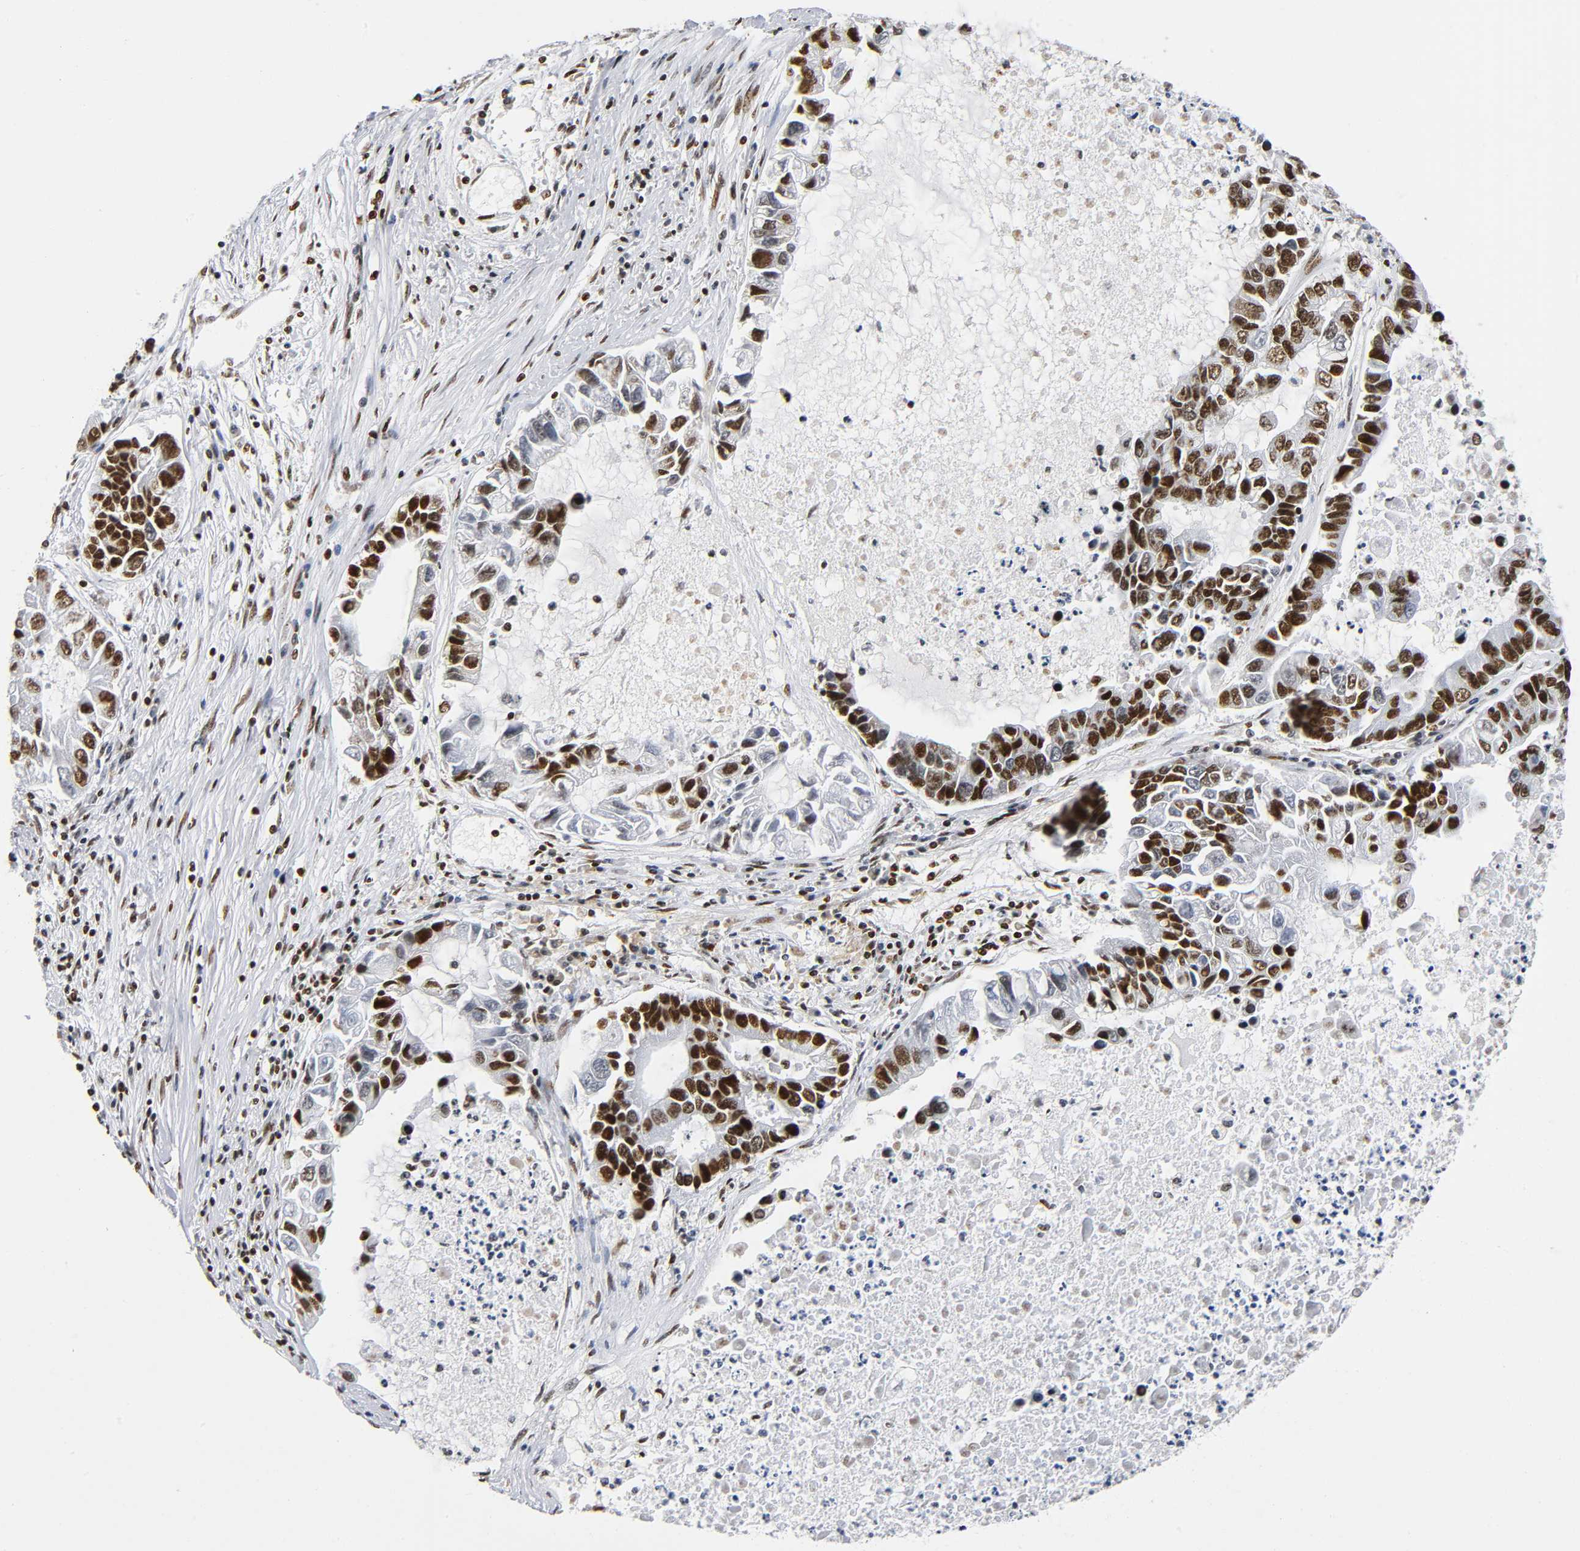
{"staining": {"intensity": "strong", "quantity": ">75%", "location": "nuclear"}, "tissue": "lung cancer", "cell_type": "Tumor cells", "image_type": "cancer", "snomed": [{"axis": "morphology", "description": "Adenocarcinoma, NOS"}, {"axis": "topography", "description": "Lung"}], "caption": "Immunohistochemical staining of human lung cancer (adenocarcinoma) exhibits high levels of strong nuclear staining in approximately >75% of tumor cells. (brown staining indicates protein expression, while blue staining denotes nuclei).", "gene": "UBTF", "patient": {"sex": "female", "age": 51}}